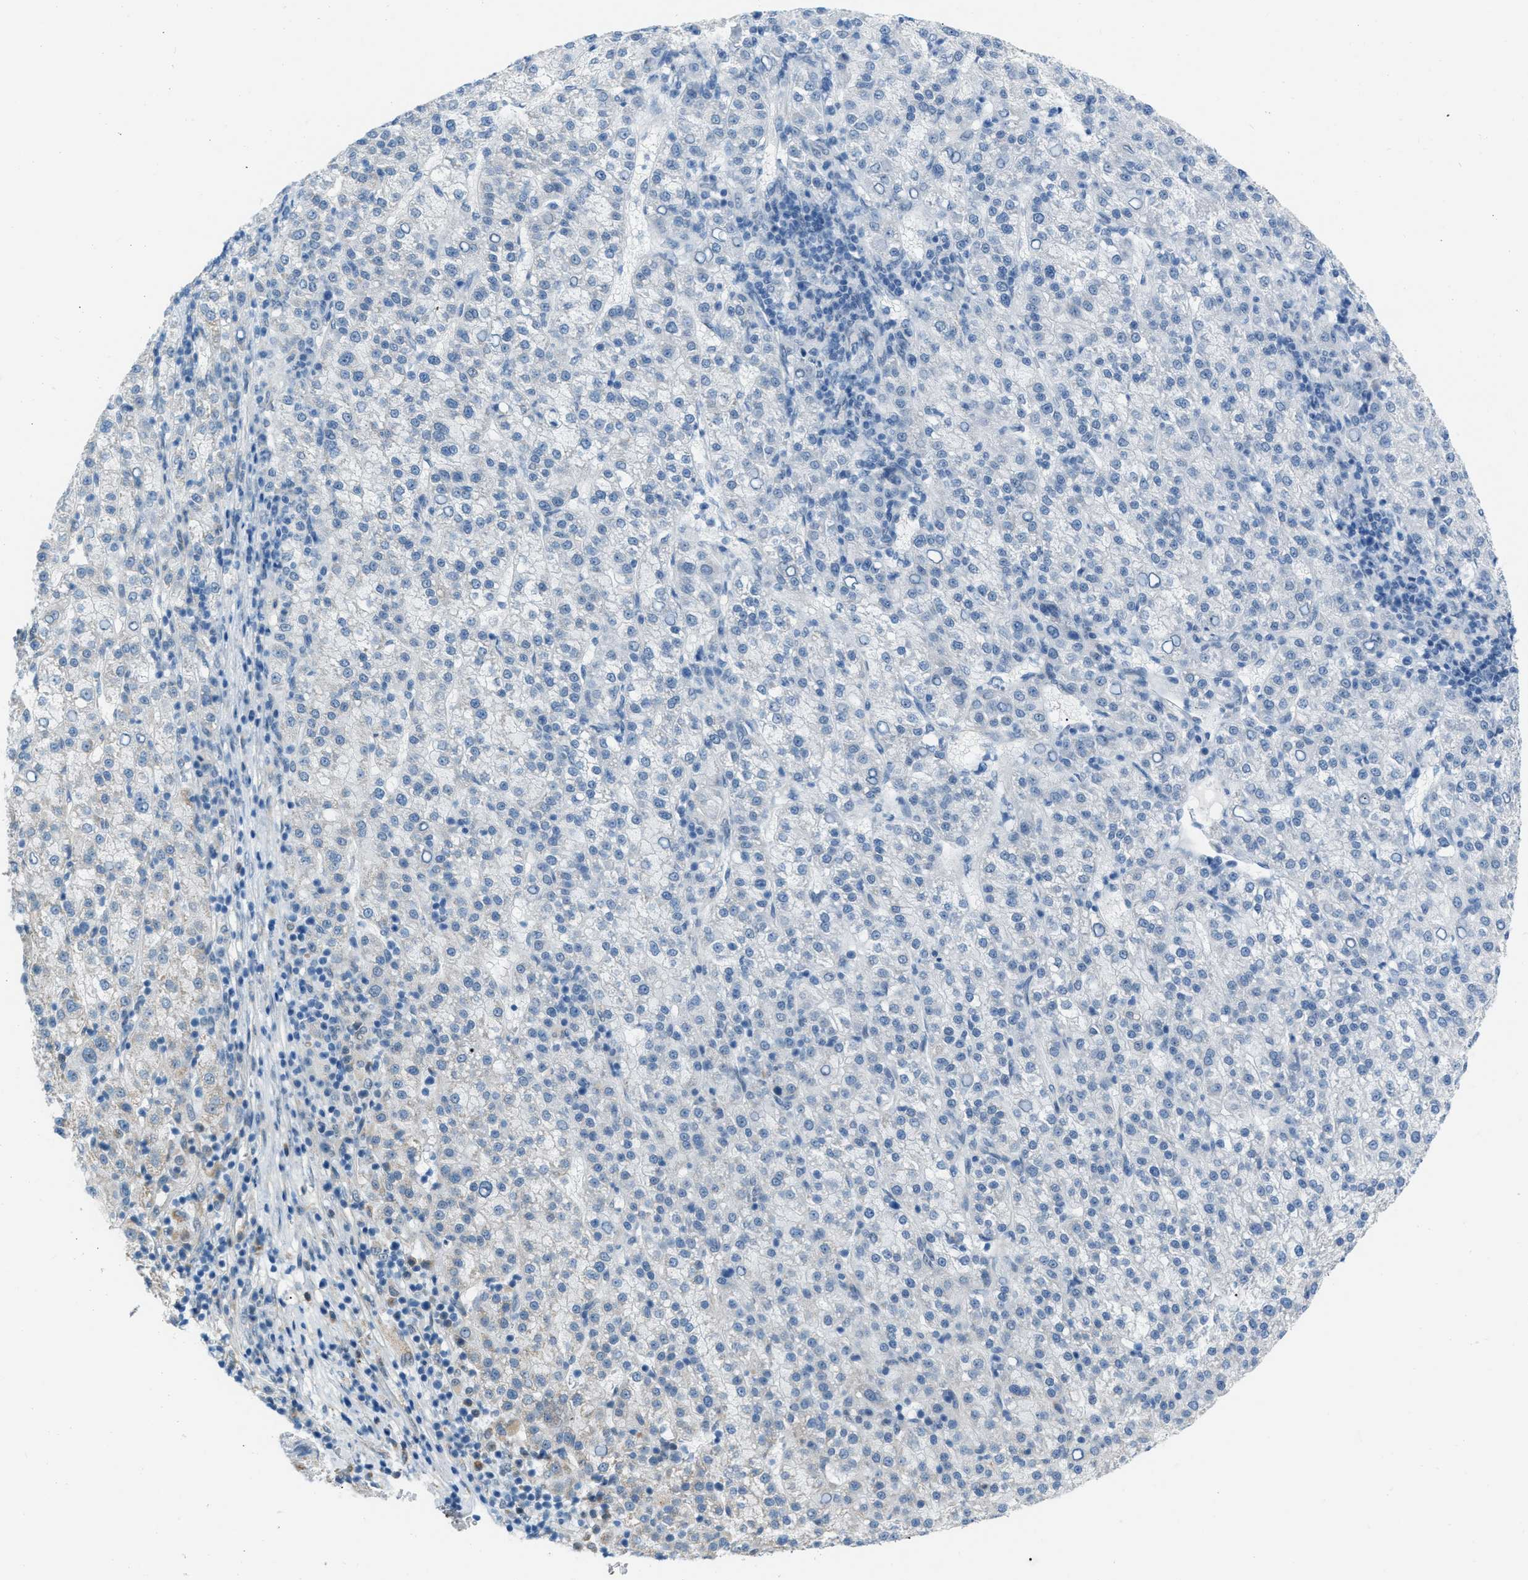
{"staining": {"intensity": "negative", "quantity": "none", "location": "none"}, "tissue": "liver cancer", "cell_type": "Tumor cells", "image_type": "cancer", "snomed": [{"axis": "morphology", "description": "Carcinoma, Hepatocellular, NOS"}, {"axis": "topography", "description": "Liver"}], "caption": "A micrograph of human liver cancer is negative for staining in tumor cells.", "gene": "PHRF1", "patient": {"sex": "female", "age": 58}}